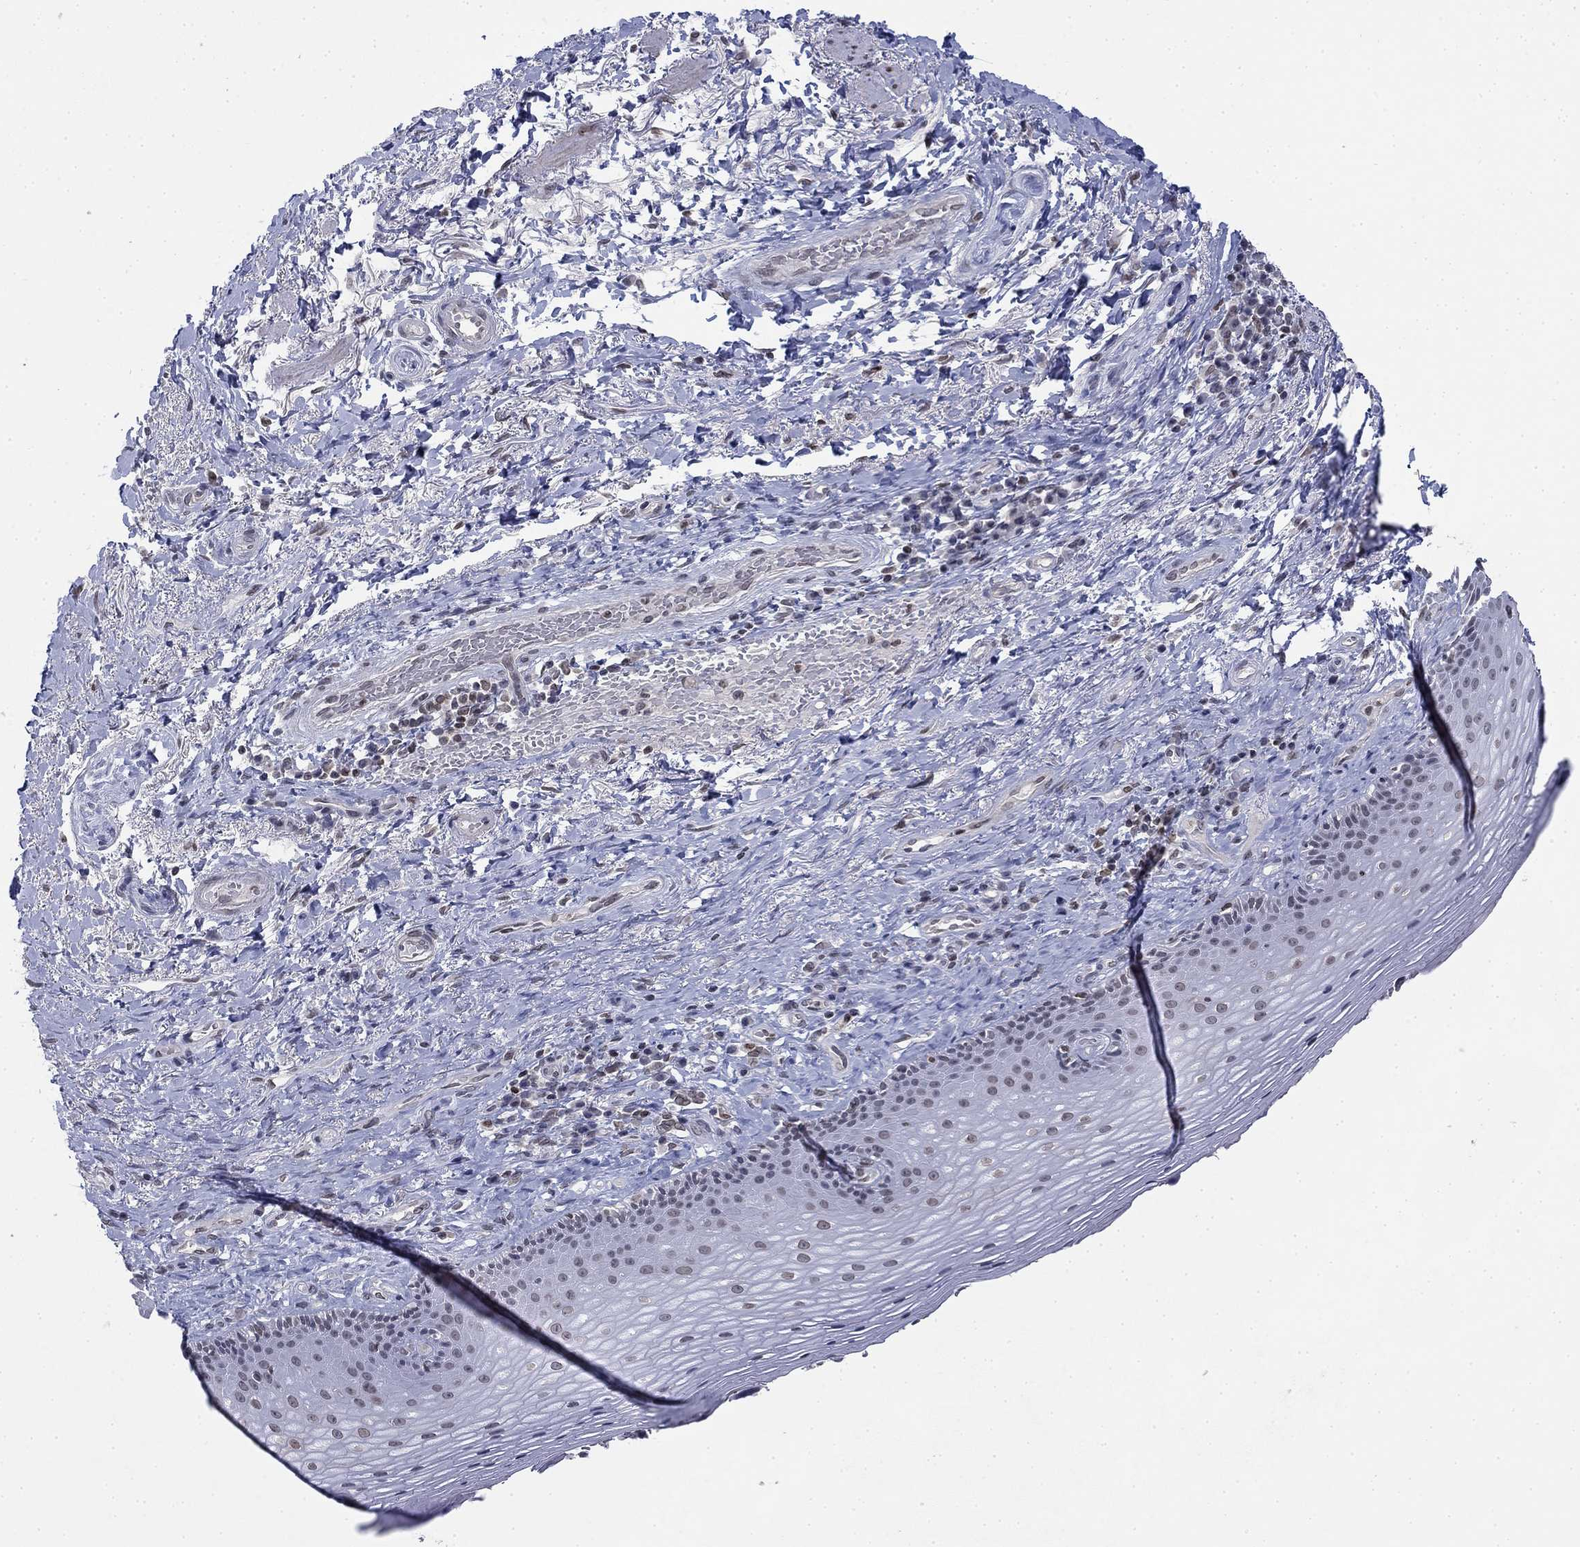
{"staining": {"intensity": "strong", "quantity": "<25%", "location": "nuclear"}, "tissue": "skin", "cell_type": "Epidermal cells", "image_type": "normal", "snomed": [{"axis": "morphology", "description": "Normal tissue, NOS"}, {"axis": "morphology", "description": "Adenocarcinoma, NOS"}, {"axis": "topography", "description": "Rectum"}, {"axis": "topography", "description": "Anal"}], "caption": "A histopathology image showing strong nuclear positivity in approximately <25% of epidermal cells in unremarkable skin, as visualized by brown immunohistochemical staining.", "gene": "TOR1AIP1", "patient": {"sex": "female", "age": 68}}